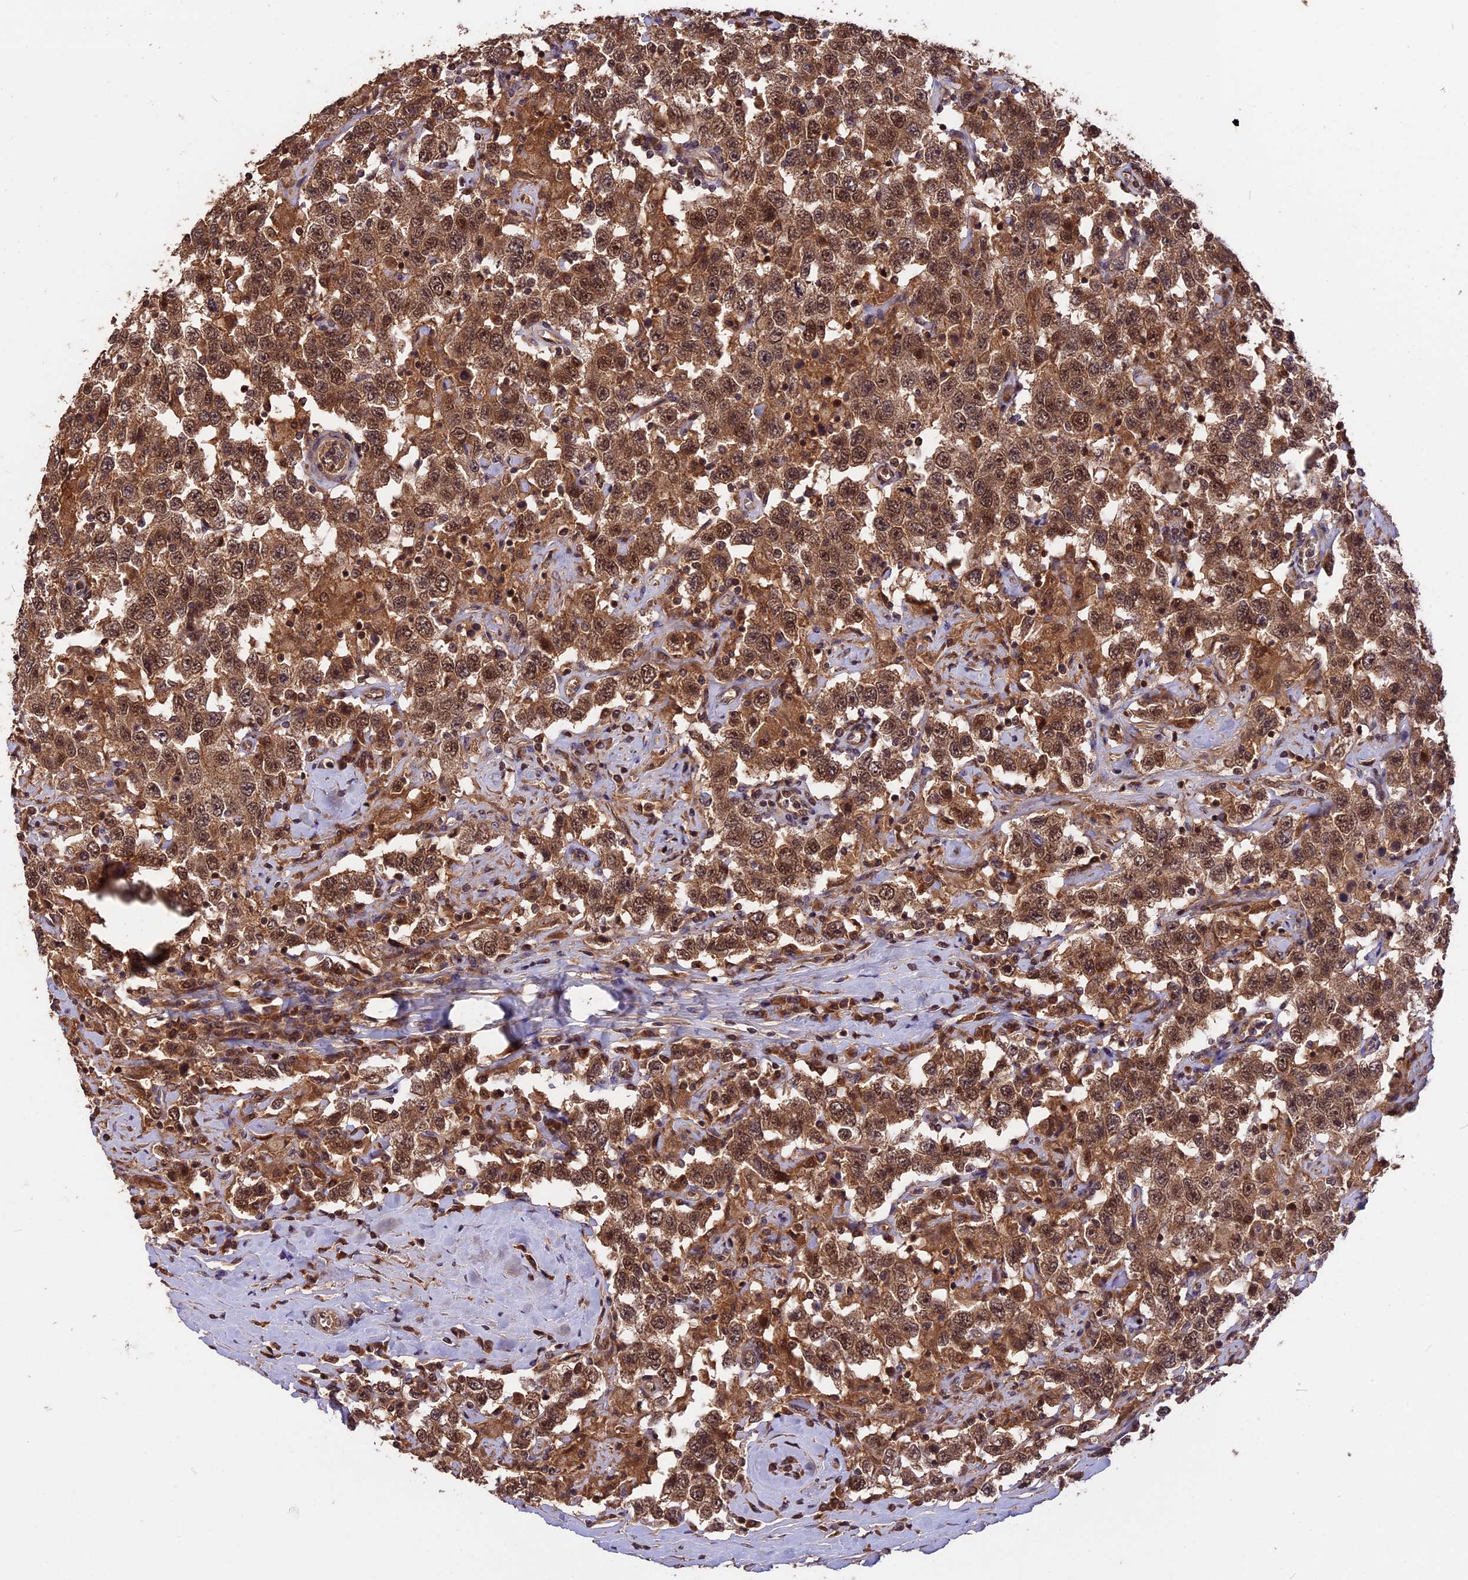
{"staining": {"intensity": "strong", "quantity": ">75%", "location": "cytoplasmic/membranous,nuclear"}, "tissue": "testis cancer", "cell_type": "Tumor cells", "image_type": "cancer", "snomed": [{"axis": "morphology", "description": "Seminoma, NOS"}, {"axis": "topography", "description": "Testis"}], "caption": "DAB immunohistochemical staining of human seminoma (testis) displays strong cytoplasmic/membranous and nuclear protein expression in about >75% of tumor cells.", "gene": "ESCO1", "patient": {"sex": "male", "age": 41}}